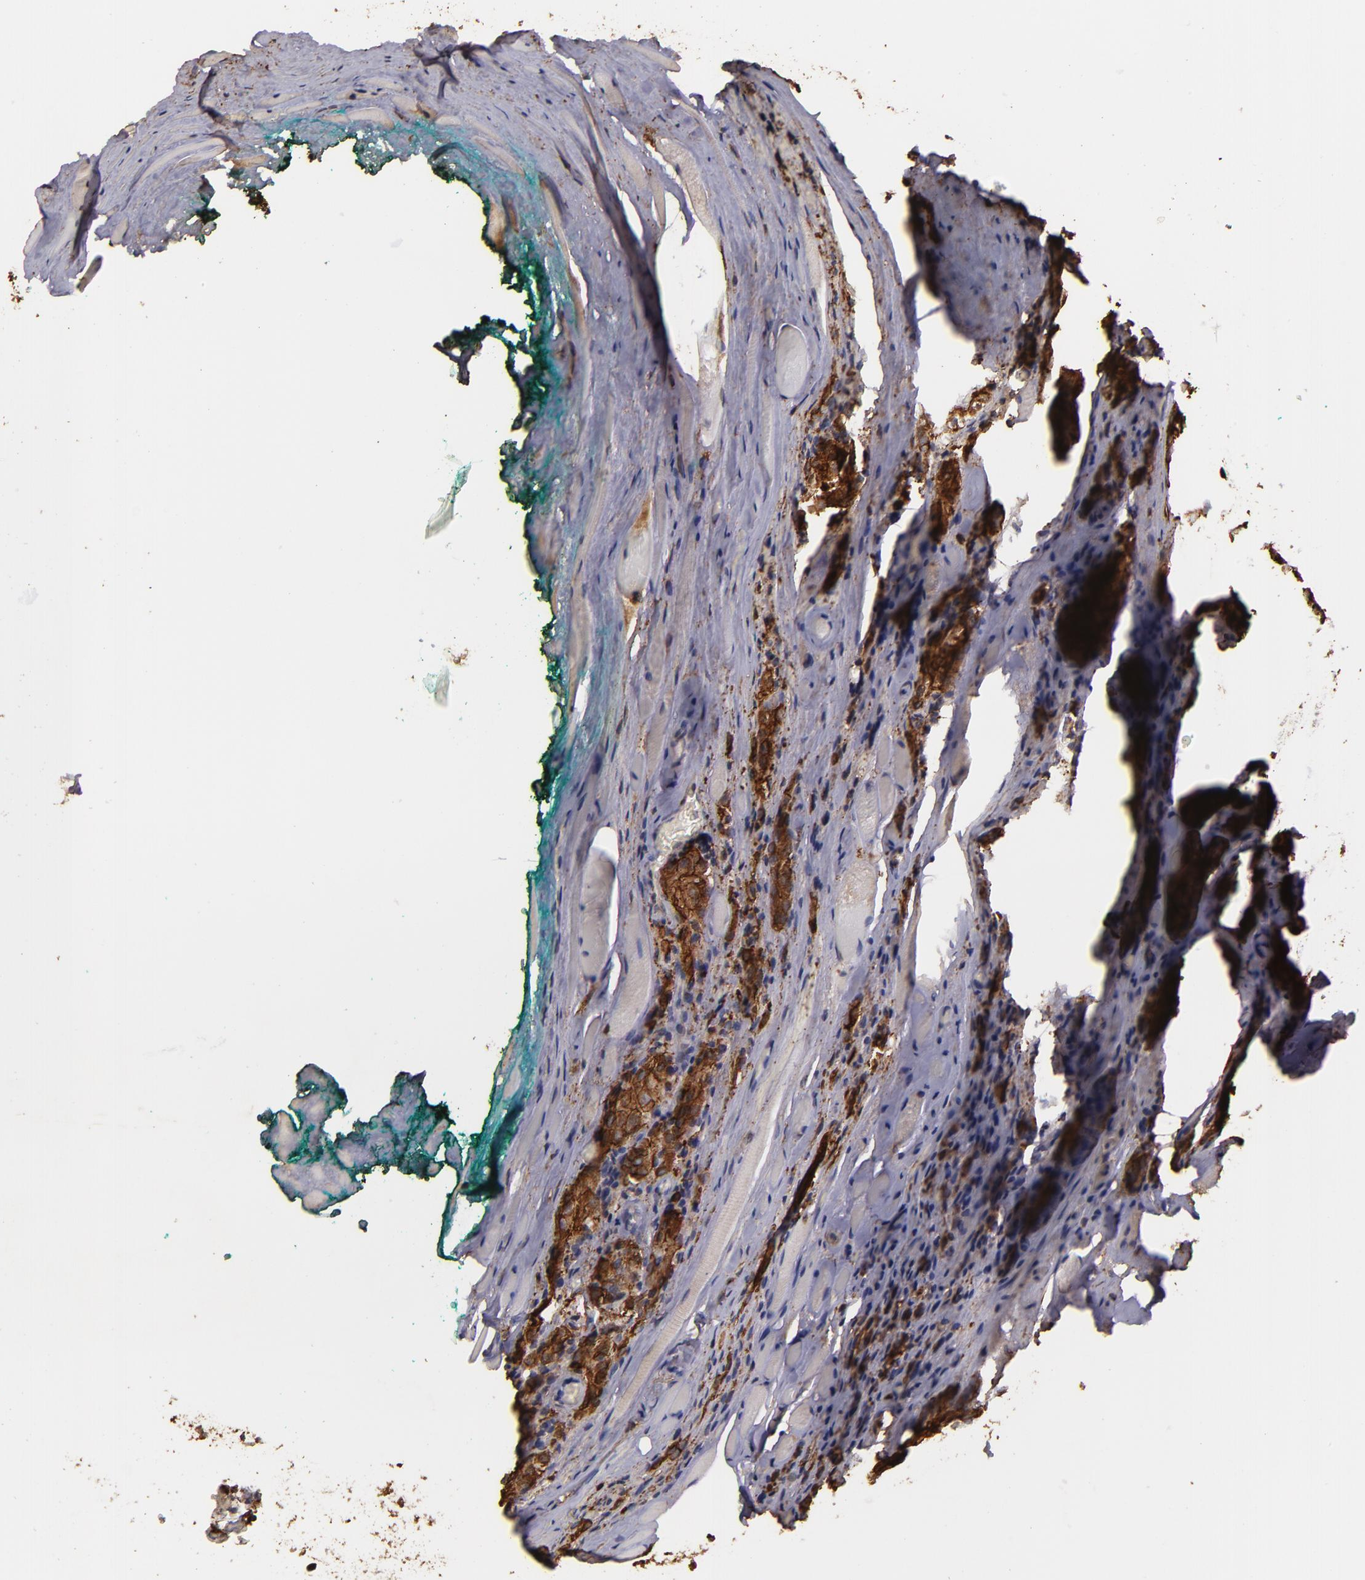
{"staining": {"intensity": "strong", "quantity": ">75%", "location": "cytoplasmic/membranous"}, "tissue": "prostate cancer", "cell_type": "Tumor cells", "image_type": "cancer", "snomed": [{"axis": "morphology", "description": "Adenocarcinoma, Medium grade"}, {"axis": "topography", "description": "Prostate"}], "caption": "Protein analysis of prostate cancer tissue displays strong cytoplasmic/membranous expression in about >75% of tumor cells. (brown staining indicates protein expression, while blue staining denotes nuclei).", "gene": "SLC9A3R1", "patient": {"sex": "male", "age": 60}}